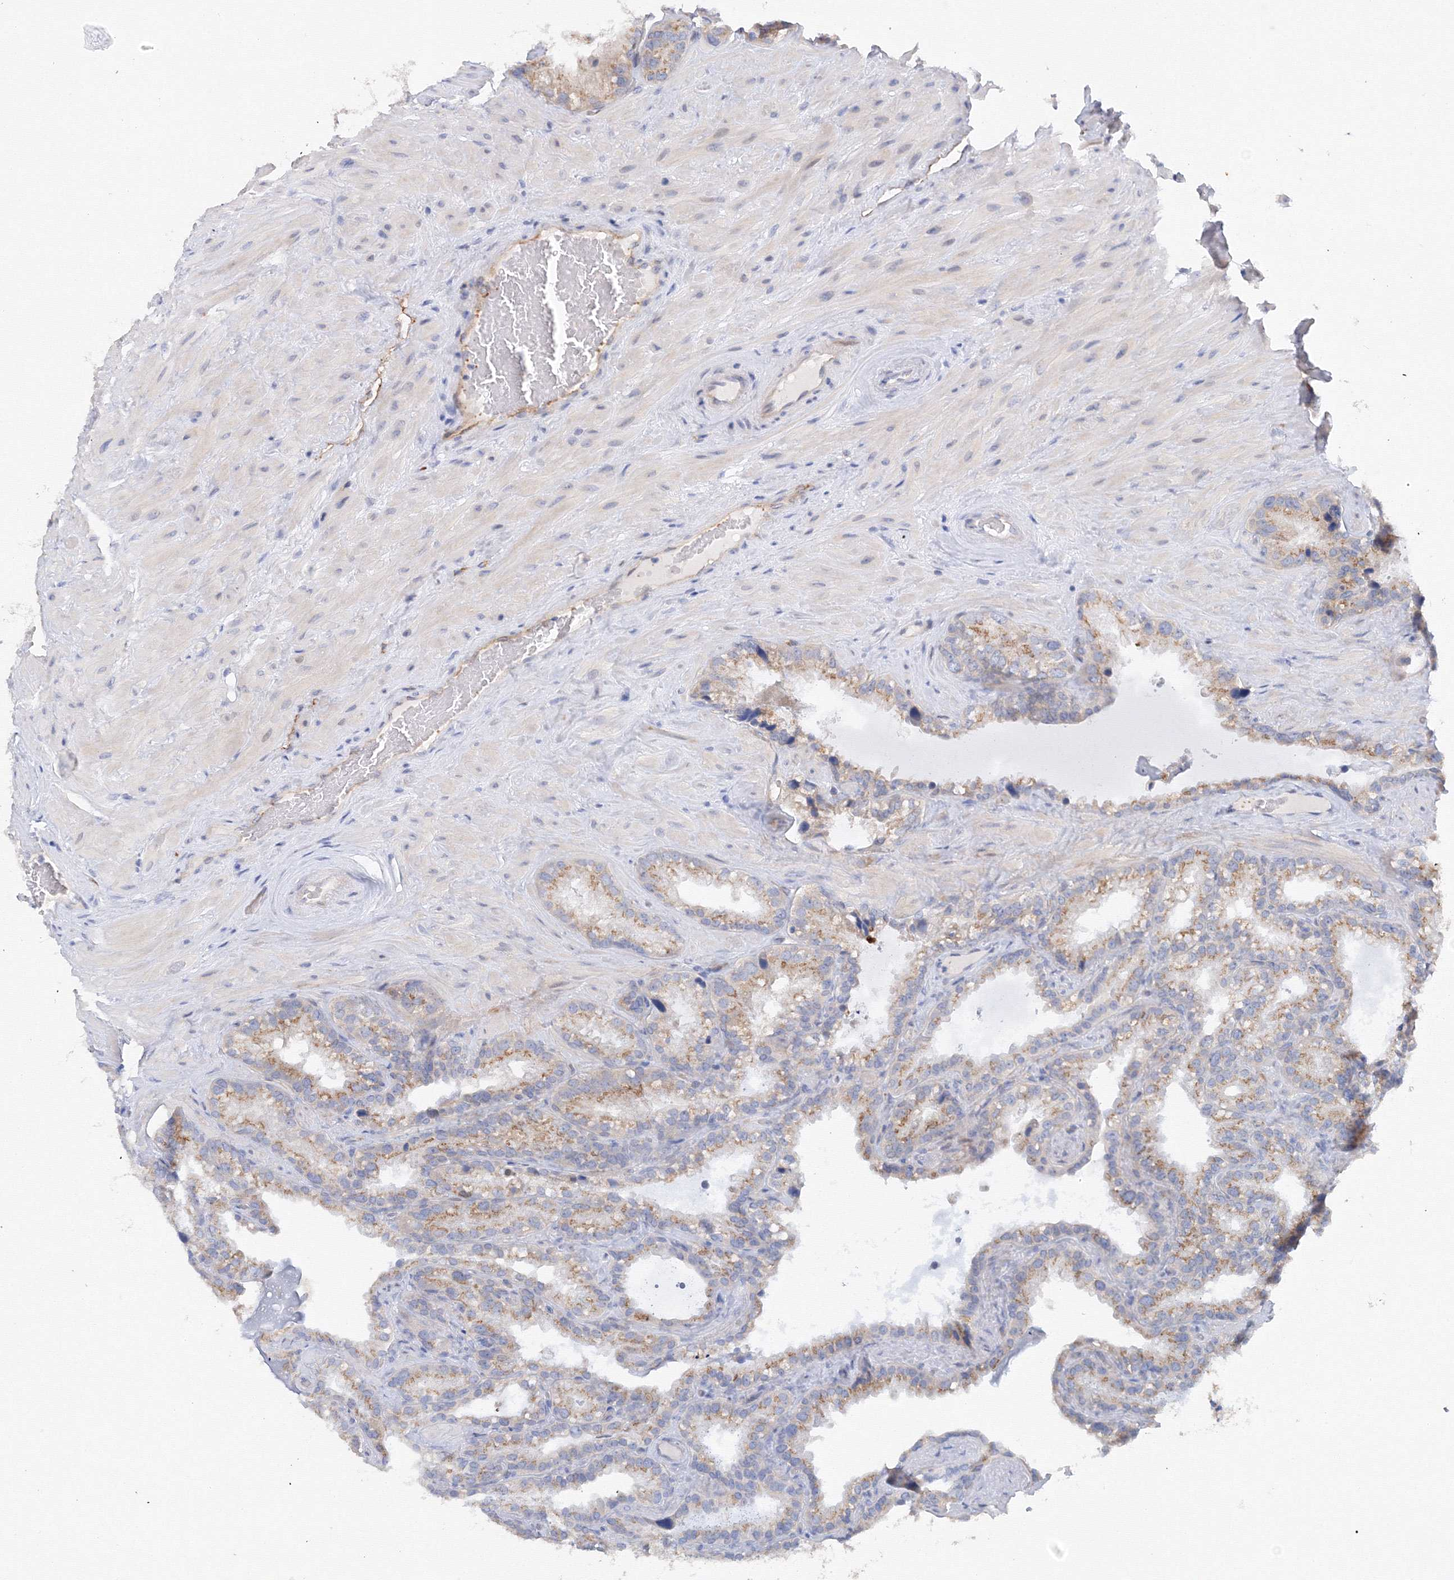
{"staining": {"intensity": "moderate", "quantity": "<25%", "location": "cytoplasmic/membranous"}, "tissue": "seminal vesicle", "cell_type": "Glandular cells", "image_type": "normal", "snomed": [{"axis": "morphology", "description": "Normal tissue, NOS"}, {"axis": "topography", "description": "Prostate"}, {"axis": "topography", "description": "Seminal veicle"}], "caption": "IHC of unremarkable human seminal vesicle reveals low levels of moderate cytoplasmic/membranous positivity in about <25% of glandular cells.", "gene": "TAMM41", "patient": {"sex": "male", "age": 68}}